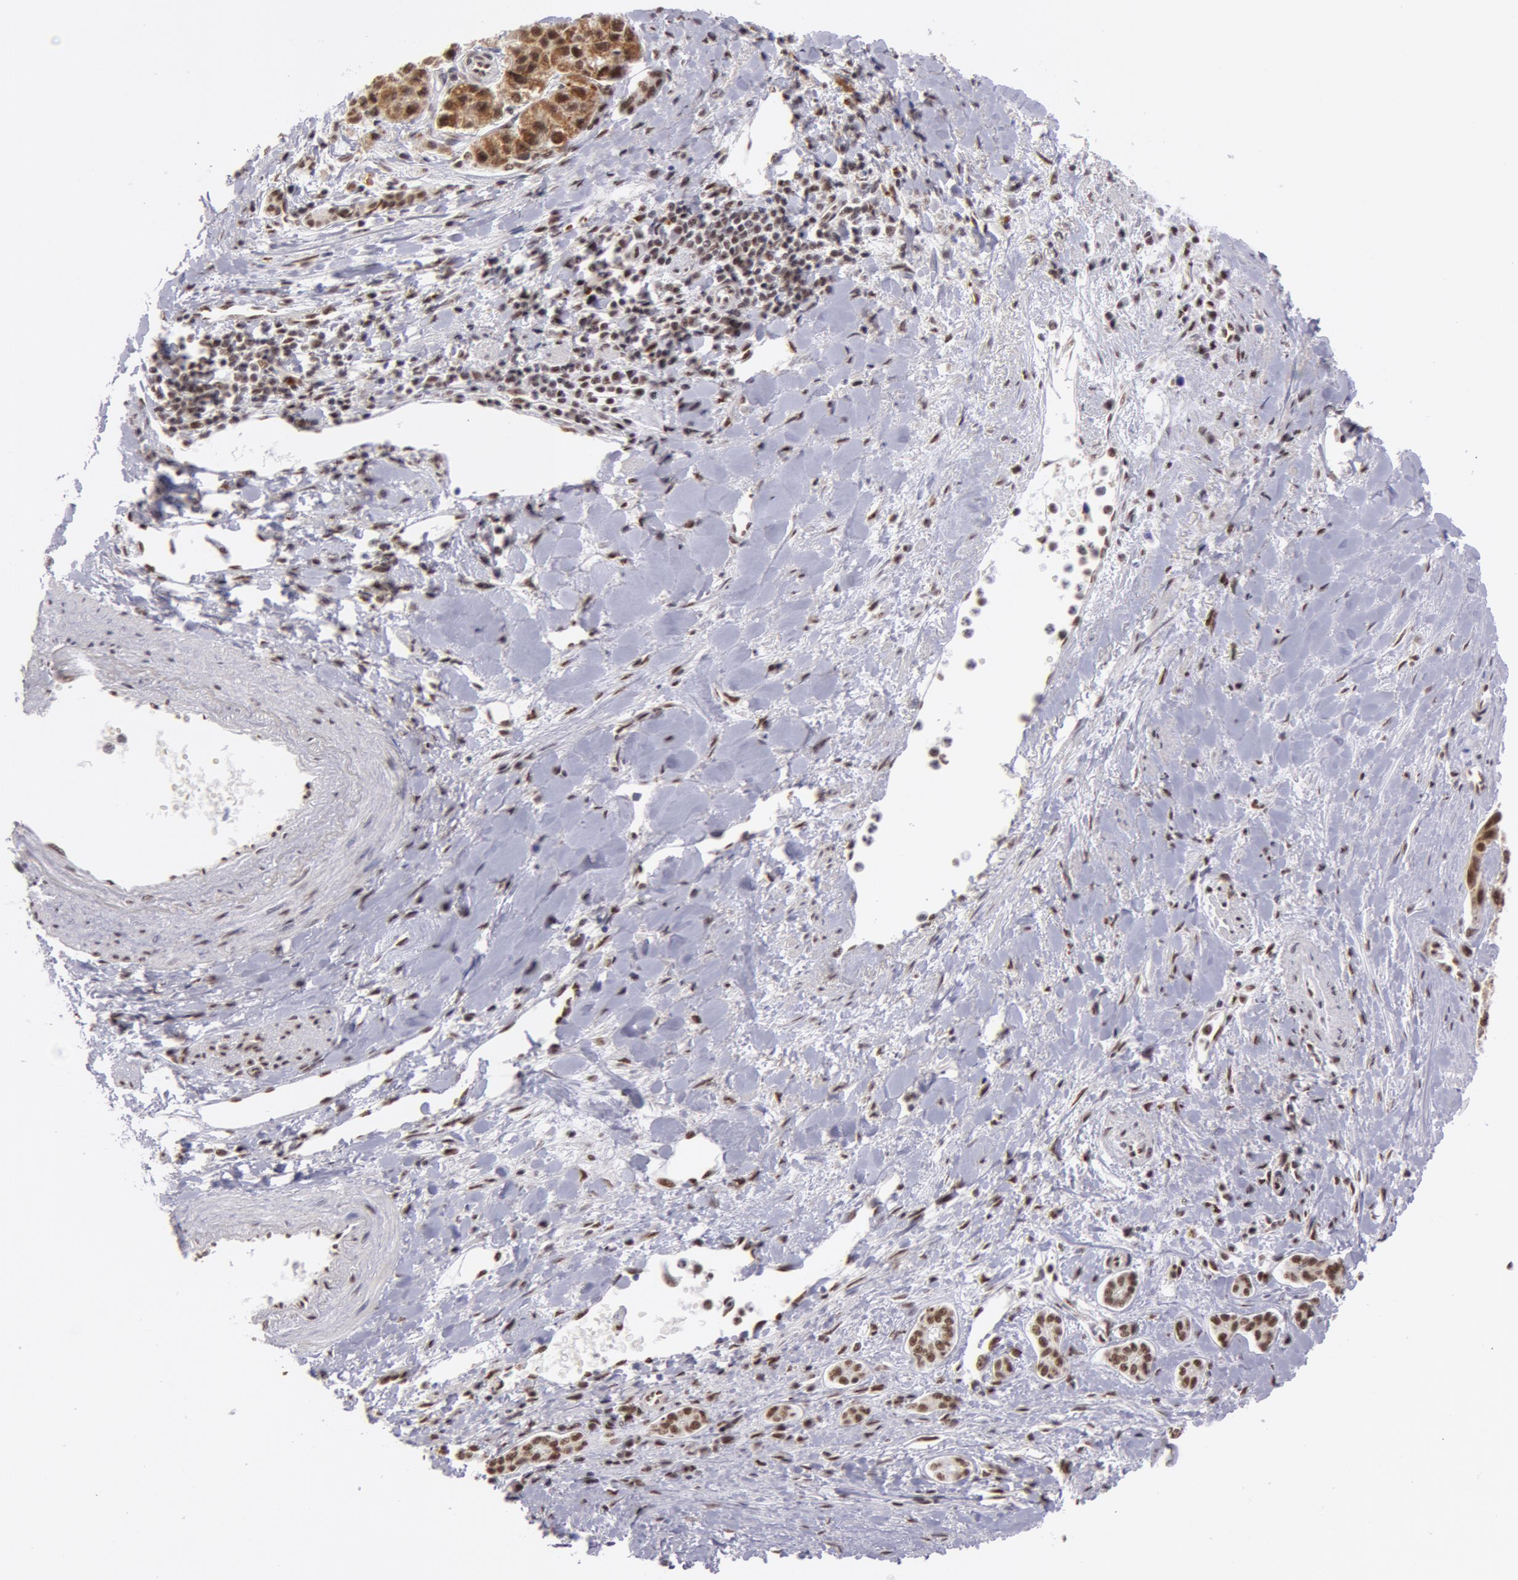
{"staining": {"intensity": "strong", "quantity": ">75%", "location": "cytoplasmic/membranous,nuclear"}, "tissue": "liver cancer", "cell_type": "Tumor cells", "image_type": "cancer", "snomed": [{"axis": "morphology", "description": "Carcinoma, Hepatocellular, NOS"}, {"axis": "topography", "description": "Liver"}], "caption": "Strong cytoplasmic/membranous and nuclear positivity for a protein is seen in about >75% of tumor cells of liver hepatocellular carcinoma using immunohistochemistry (IHC).", "gene": "VRTN", "patient": {"sex": "female", "age": 85}}